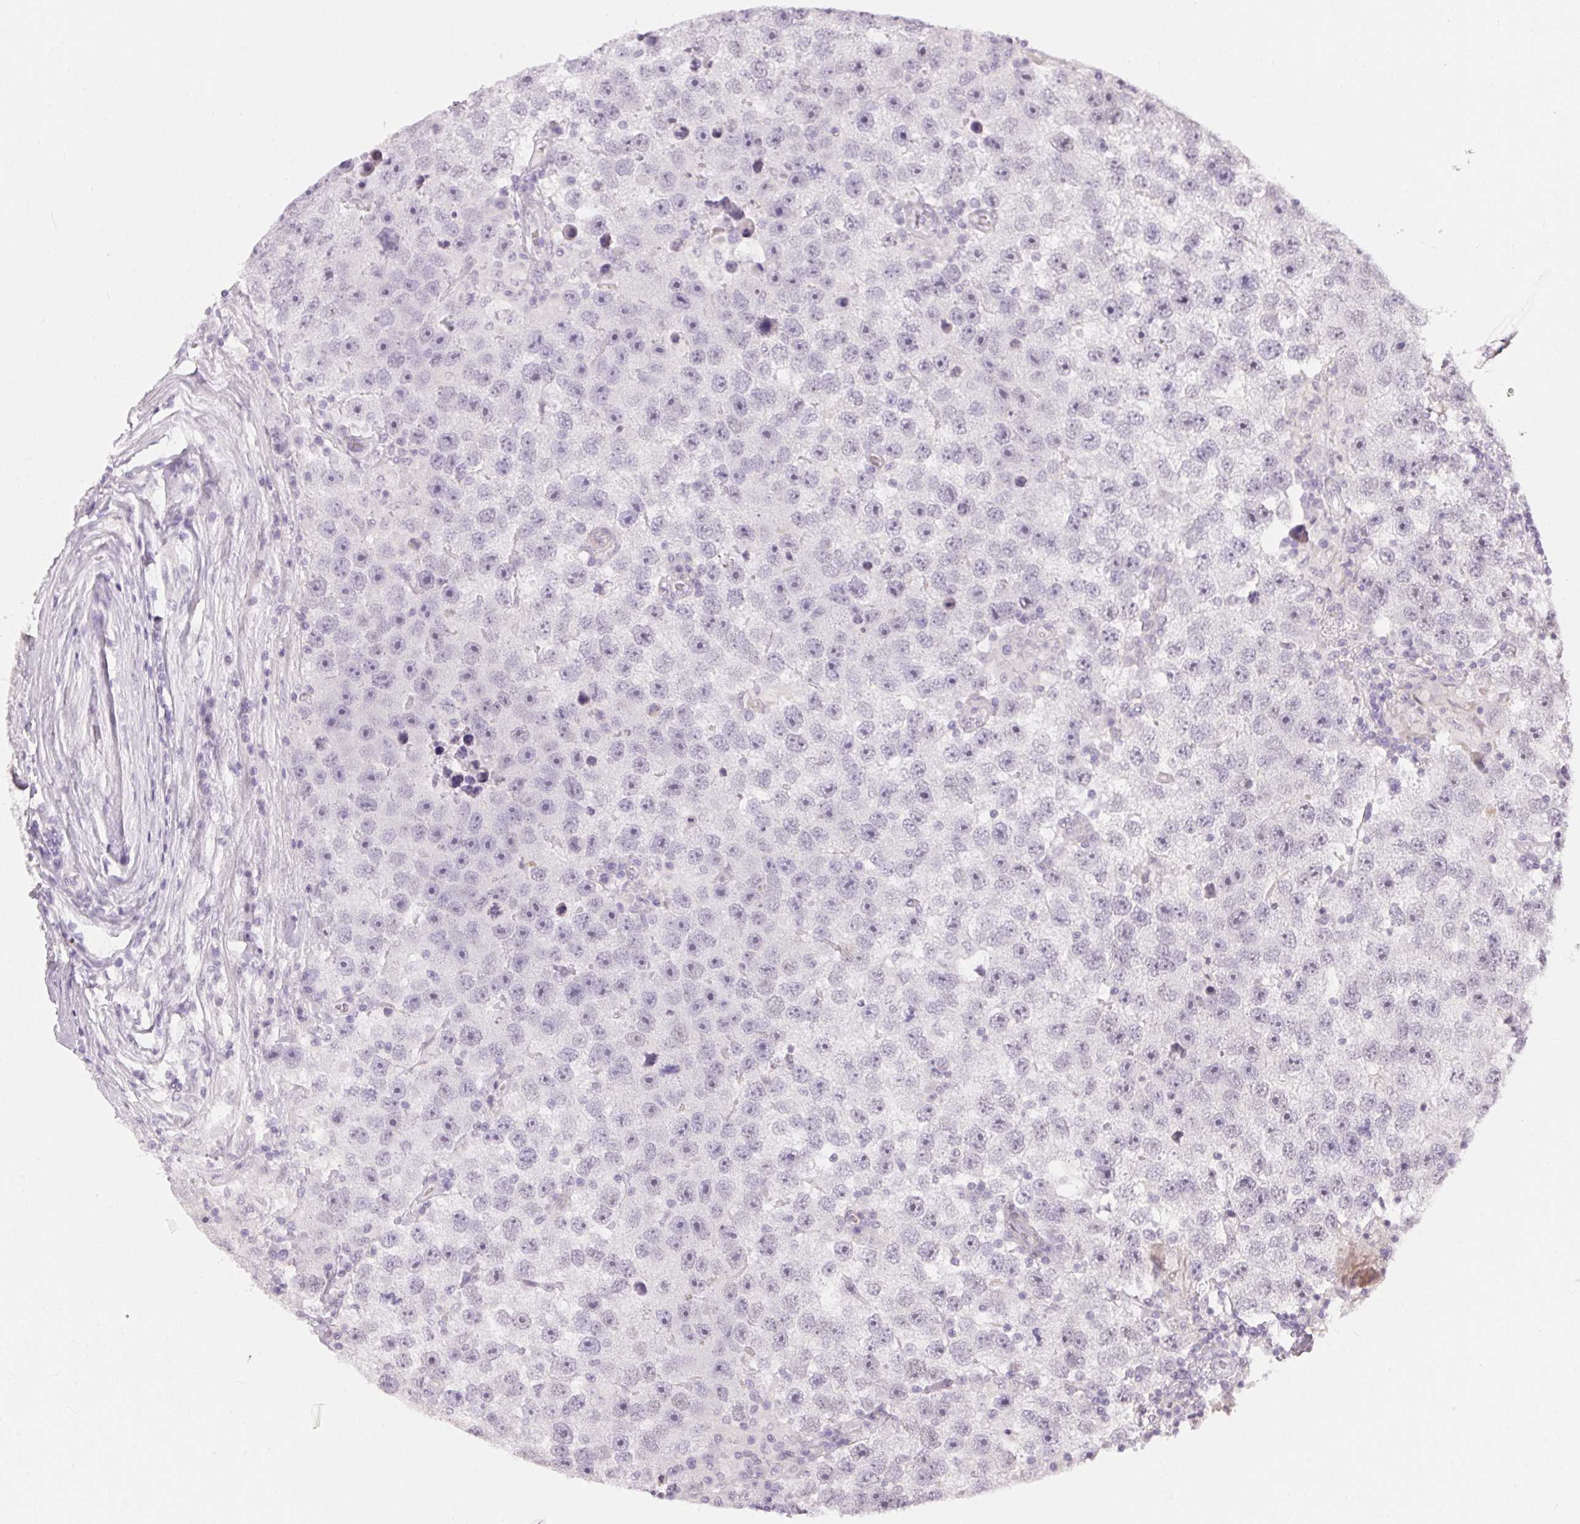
{"staining": {"intensity": "negative", "quantity": "none", "location": "none"}, "tissue": "testis cancer", "cell_type": "Tumor cells", "image_type": "cancer", "snomed": [{"axis": "morphology", "description": "Seminoma, NOS"}, {"axis": "topography", "description": "Testis"}], "caption": "A high-resolution micrograph shows IHC staining of testis cancer, which shows no significant positivity in tumor cells.", "gene": "GDAP1L1", "patient": {"sex": "male", "age": 26}}